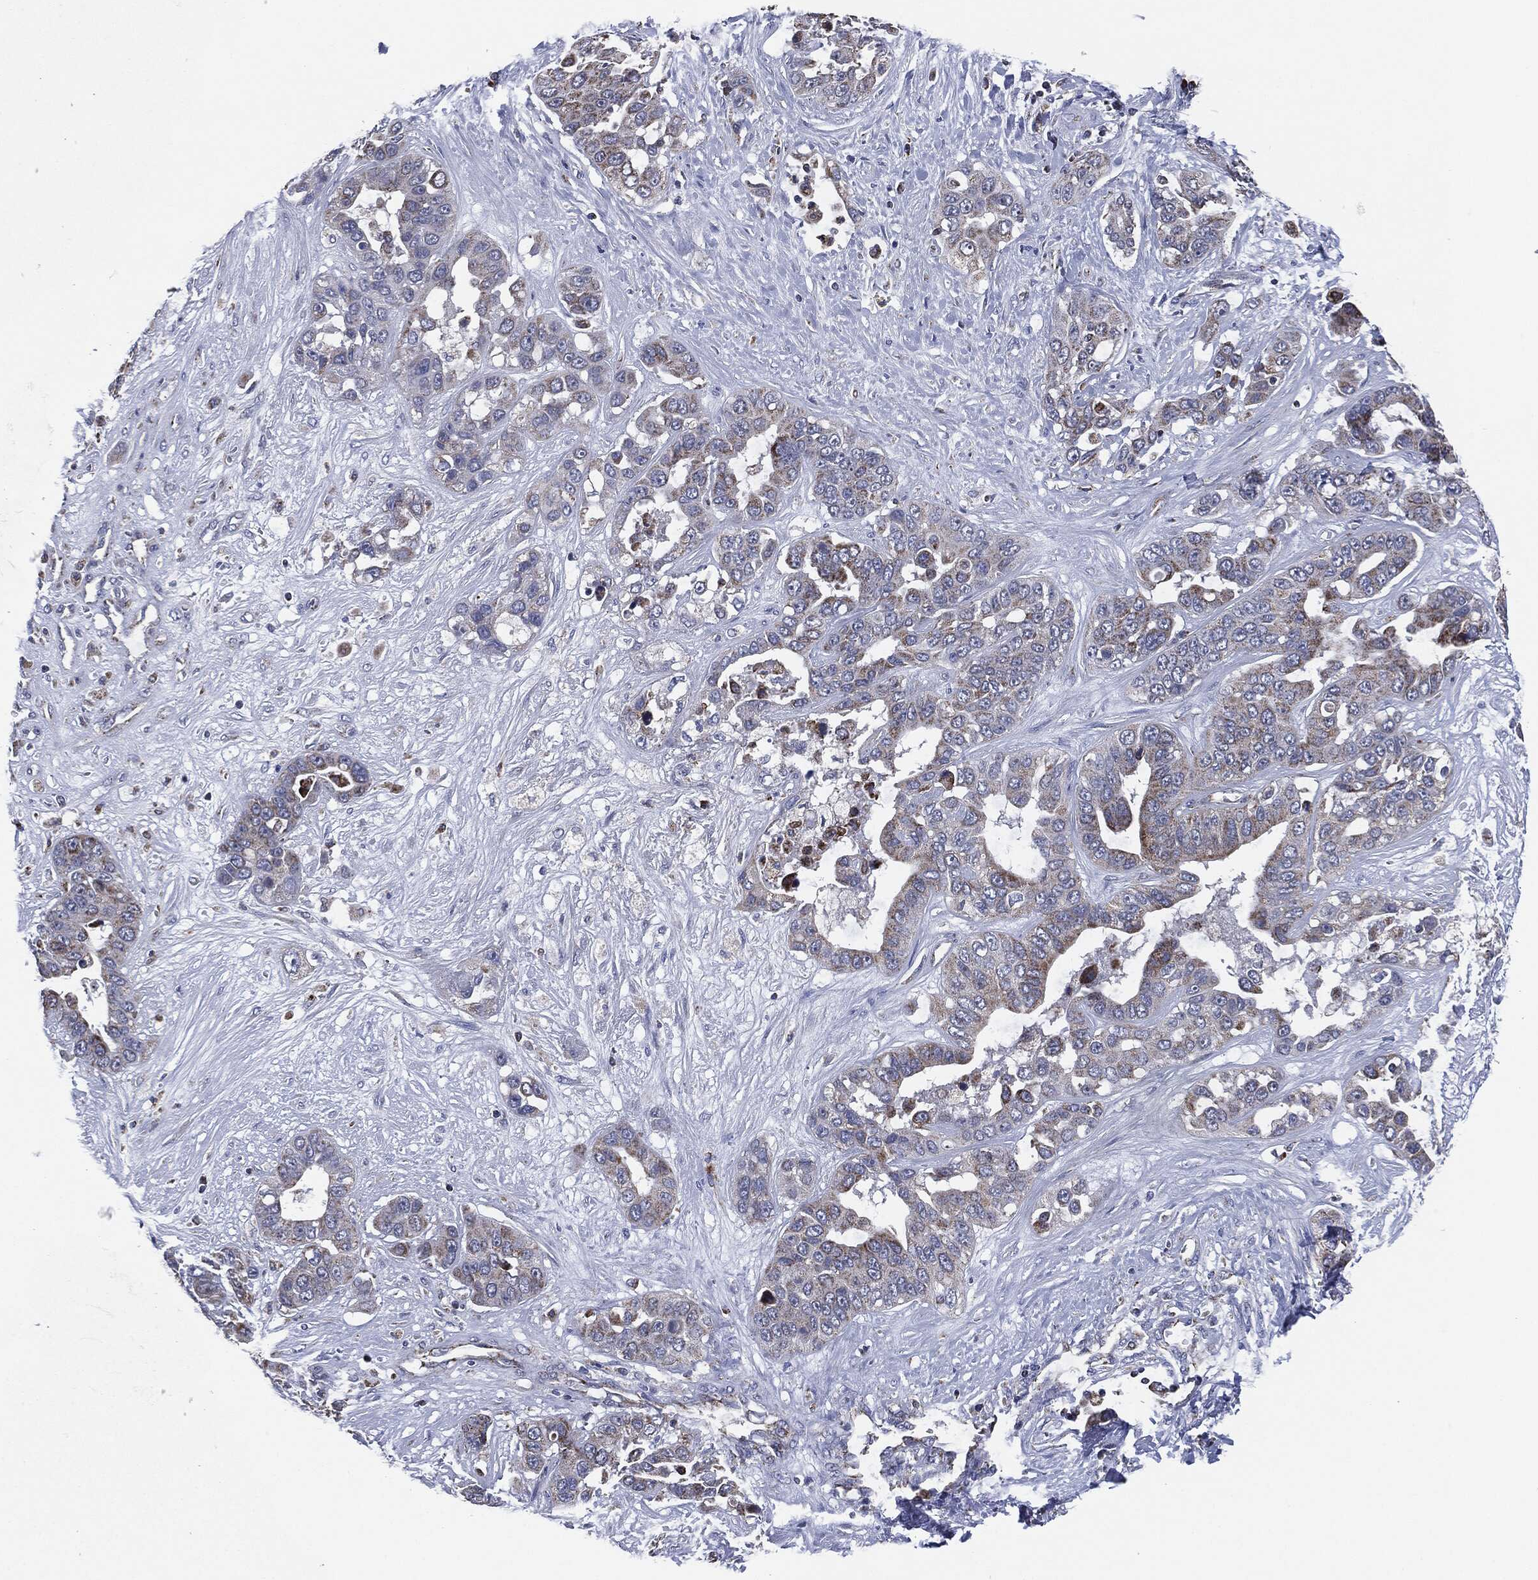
{"staining": {"intensity": "weak", "quantity": "25%-75%", "location": "cytoplasmic/membranous"}, "tissue": "liver cancer", "cell_type": "Tumor cells", "image_type": "cancer", "snomed": [{"axis": "morphology", "description": "Cholangiocarcinoma"}, {"axis": "topography", "description": "Liver"}], "caption": "Protein analysis of liver cancer tissue exhibits weak cytoplasmic/membranous expression in approximately 25%-75% of tumor cells.", "gene": "NDUFV2", "patient": {"sex": "female", "age": 52}}